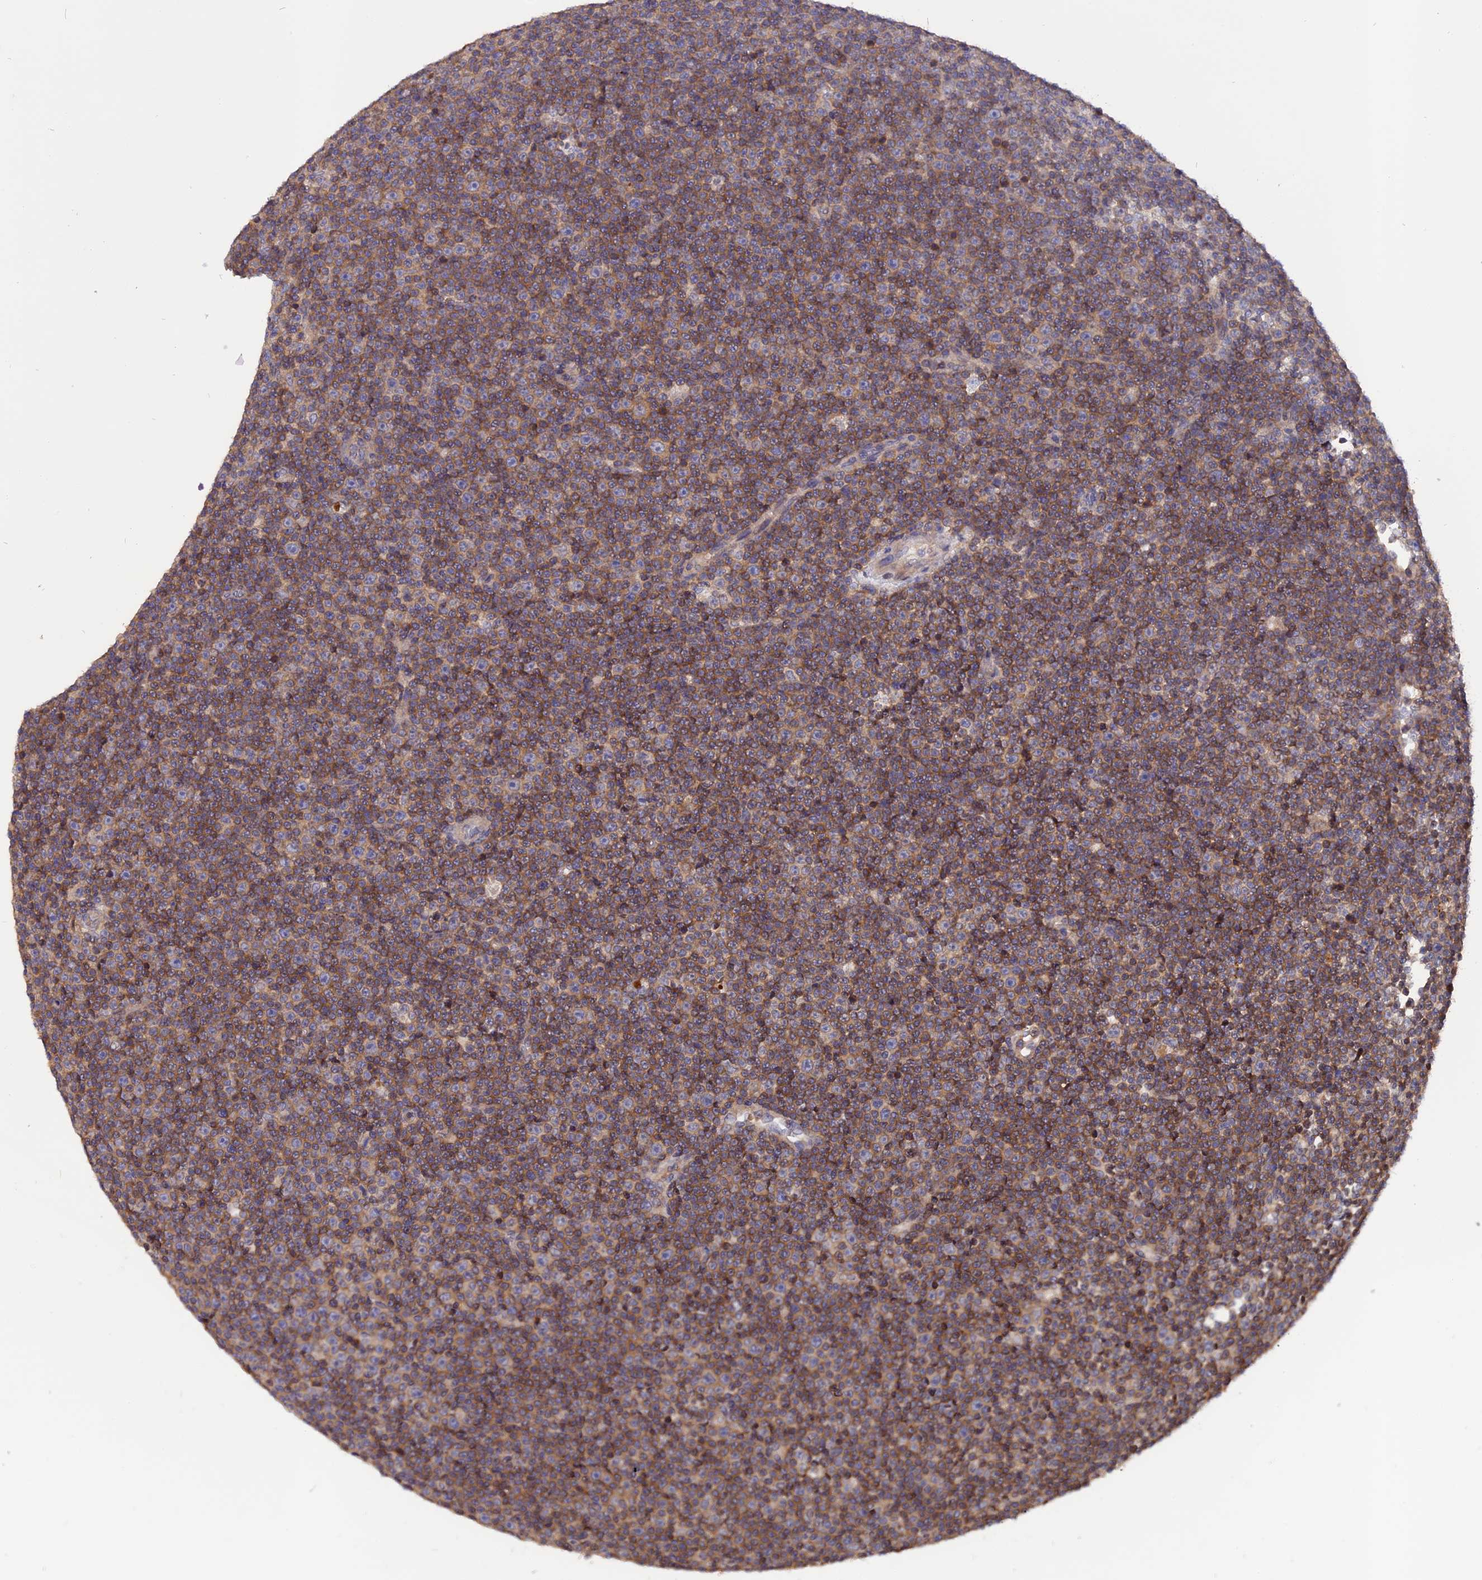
{"staining": {"intensity": "moderate", "quantity": "25%-75%", "location": "cytoplasmic/membranous"}, "tissue": "lymphoma", "cell_type": "Tumor cells", "image_type": "cancer", "snomed": [{"axis": "morphology", "description": "Malignant lymphoma, non-Hodgkin's type, Low grade"}, {"axis": "topography", "description": "Lymph node"}], "caption": "Protein staining by immunohistochemistry (IHC) demonstrates moderate cytoplasmic/membranous positivity in about 25%-75% of tumor cells in lymphoma. (DAB (3,3'-diaminobenzidine) = brown stain, brightfield microscopy at high magnification).", "gene": "CARMIL2", "patient": {"sex": "female", "age": 67}}